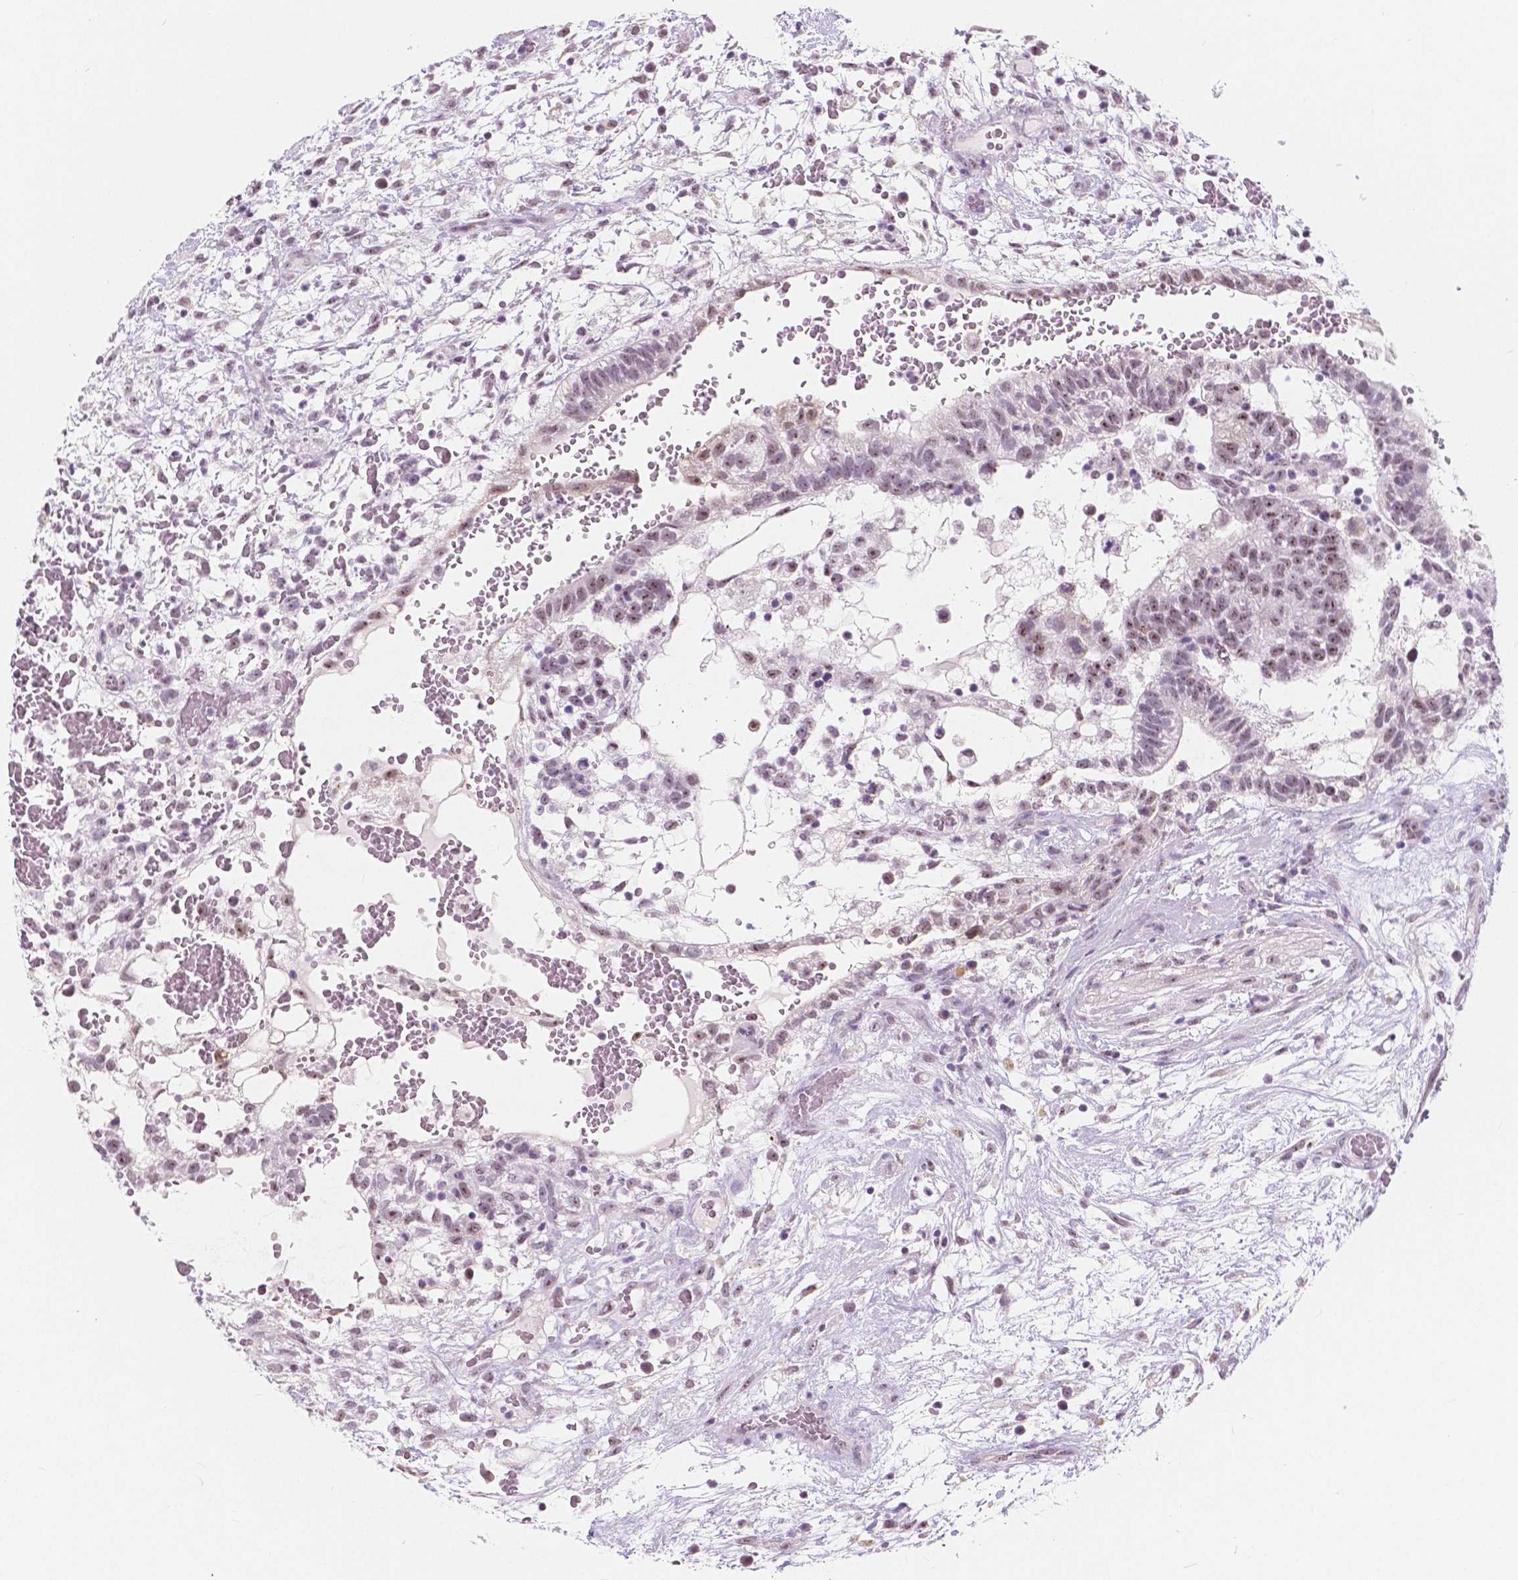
{"staining": {"intensity": "weak", "quantity": "25%-75%", "location": "nuclear"}, "tissue": "testis cancer", "cell_type": "Tumor cells", "image_type": "cancer", "snomed": [{"axis": "morphology", "description": "Normal tissue, NOS"}, {"axis": "morphology", "description": "Carcinoma, Embryonal, NOS"}, {"axis": "topography", "description": "Testis"}], "caption": "This micrograph exhibits immunohistochemistry (IHC) staining of testis embryonal carcinoma, with low weak nuclear positivity in approximately 25%-75% of tumor cells.", "gene": "NOLC1", "patient": {"sex": "male", "age": 32}}